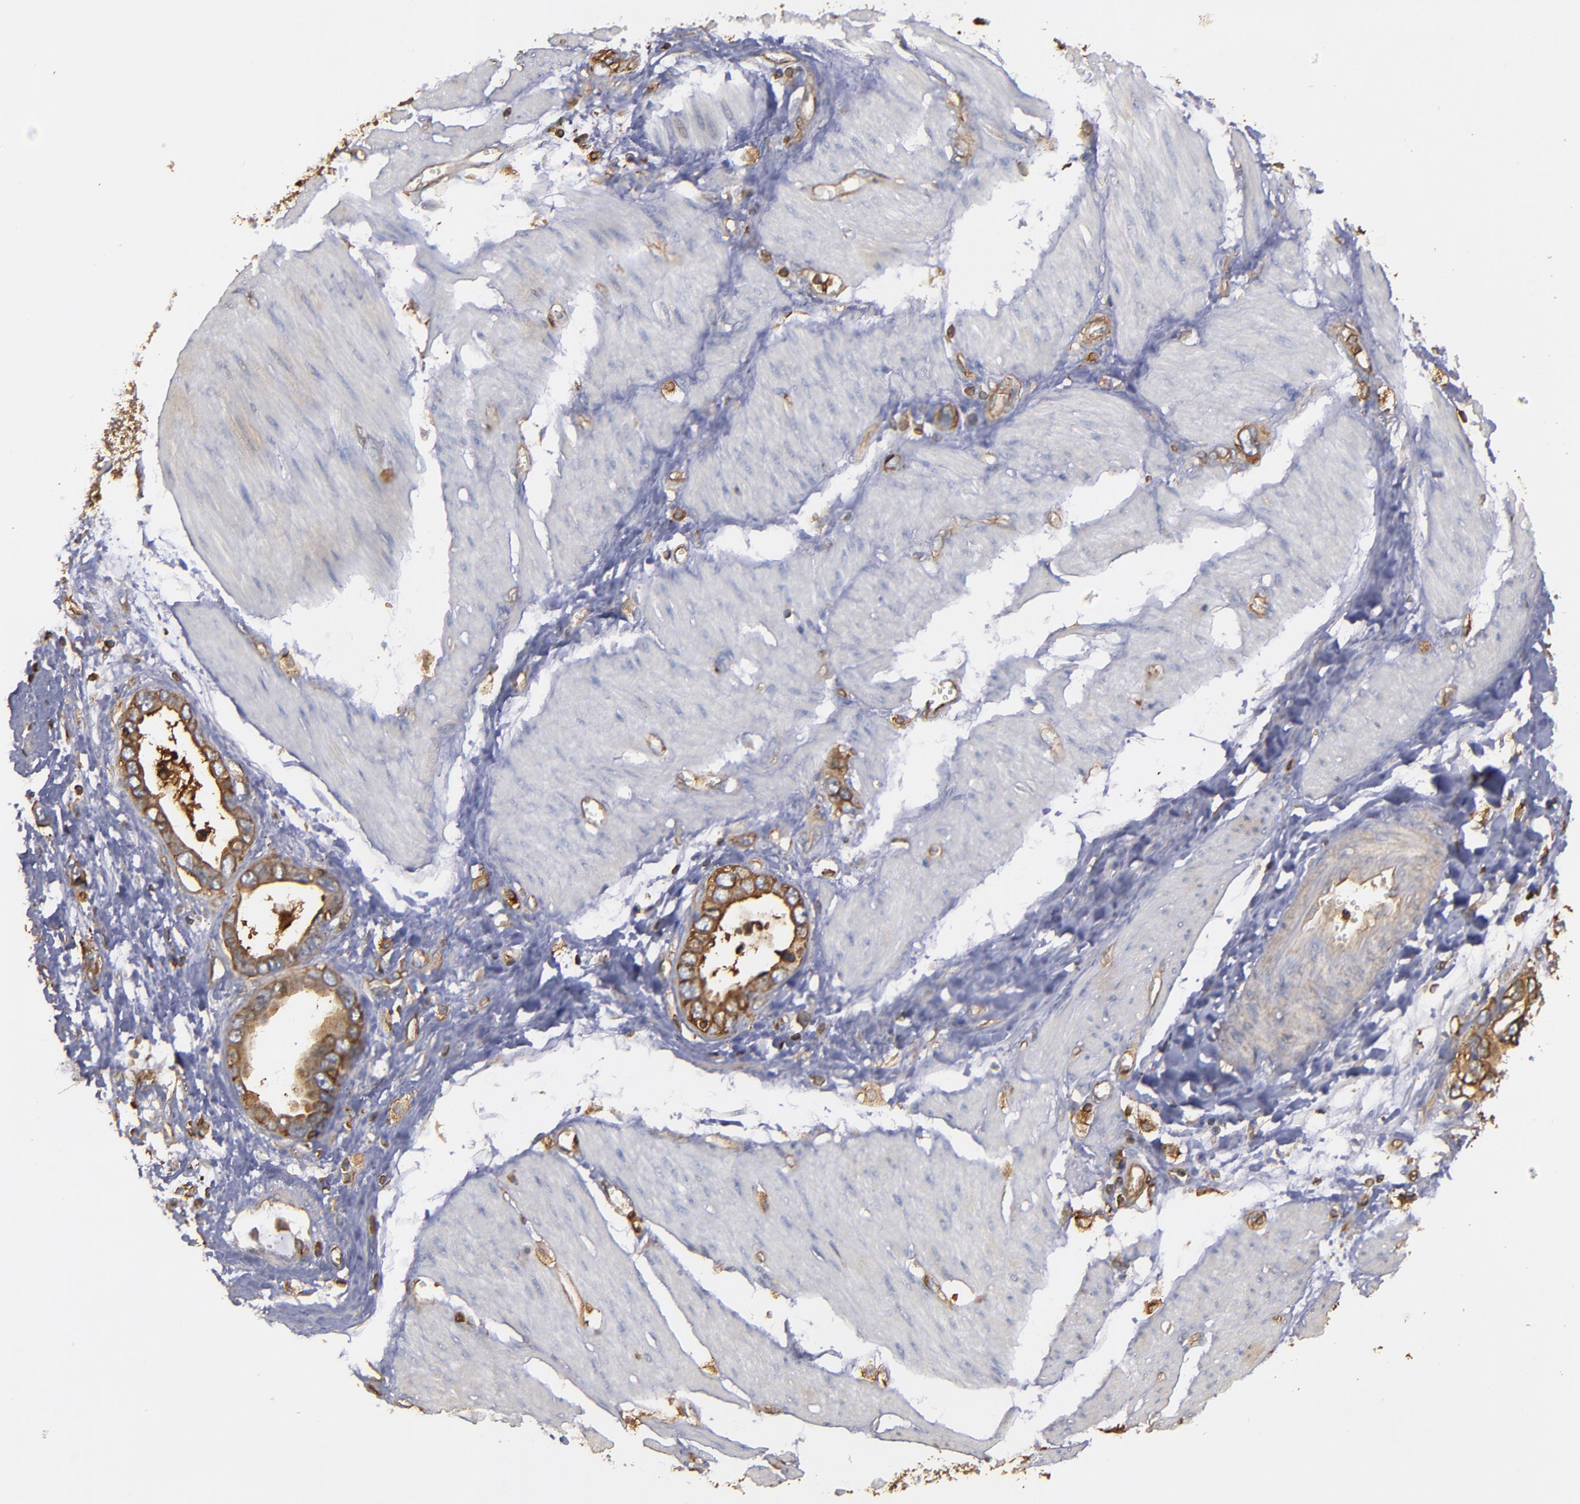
{"staining": {"intensity": "moderate", "quantity": ">75%", "location": "cytoplasmic/membranous"}, "tissue": "stomach cancer", "cell_type": "Tumor cells", "image_type": "cancer", "snomed": [{"axis": "morphology", "description": "Adenocarcinoma, NOS"}, {"axis": "topography", "description": "Stomach"}], "caption": "Stomach cancer tissue demonstrates moderate cytoplasmic/membranous staining in approximately >75% of tumor cells, visualized by immunohistochemistry.", "gene": "ACTN4", "patient": {"sex": "male", "age": 78}}